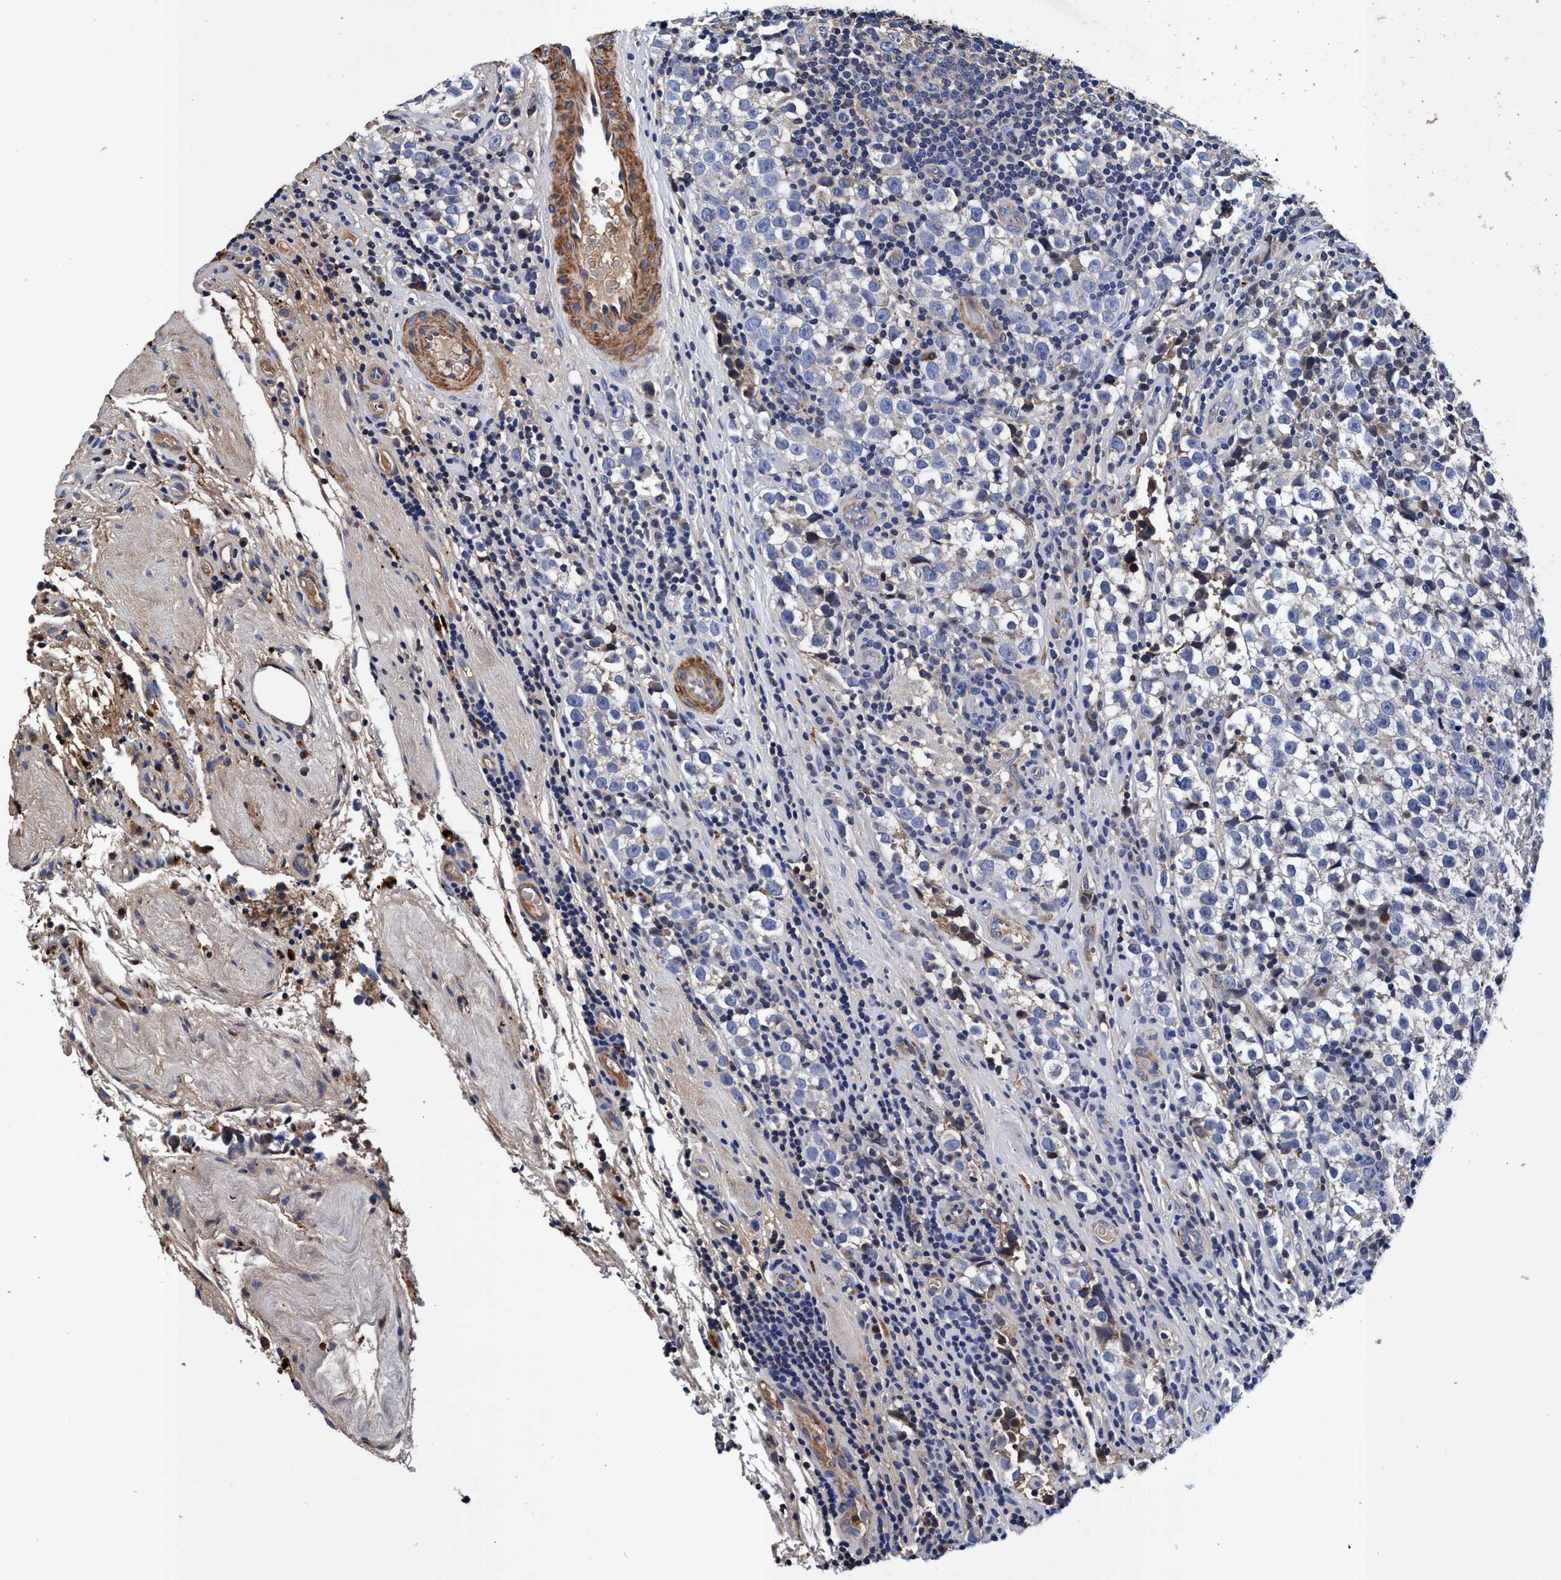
{"staining": {"intensity": "negative", "quantity": "none", "location": "none"}, "tissue": "testis cancer", "cell_type": "Tumor cells", "image_type": "cancer", "snomed": [{"axis": "morphology", "description": "Normal tissue, NOS"}, {"axis": "morphology", "description": "Seminoma, NOS"}, {"axis": "topography", "description": "Testis"}], "caption": "Seminoma (testis) was stained to show a protein in brown. There is no significant positivity in tumor cells. Nuclei are stained in blue.", "gene": "RNF208", "patient": {"sex": "male", "age": 43}}